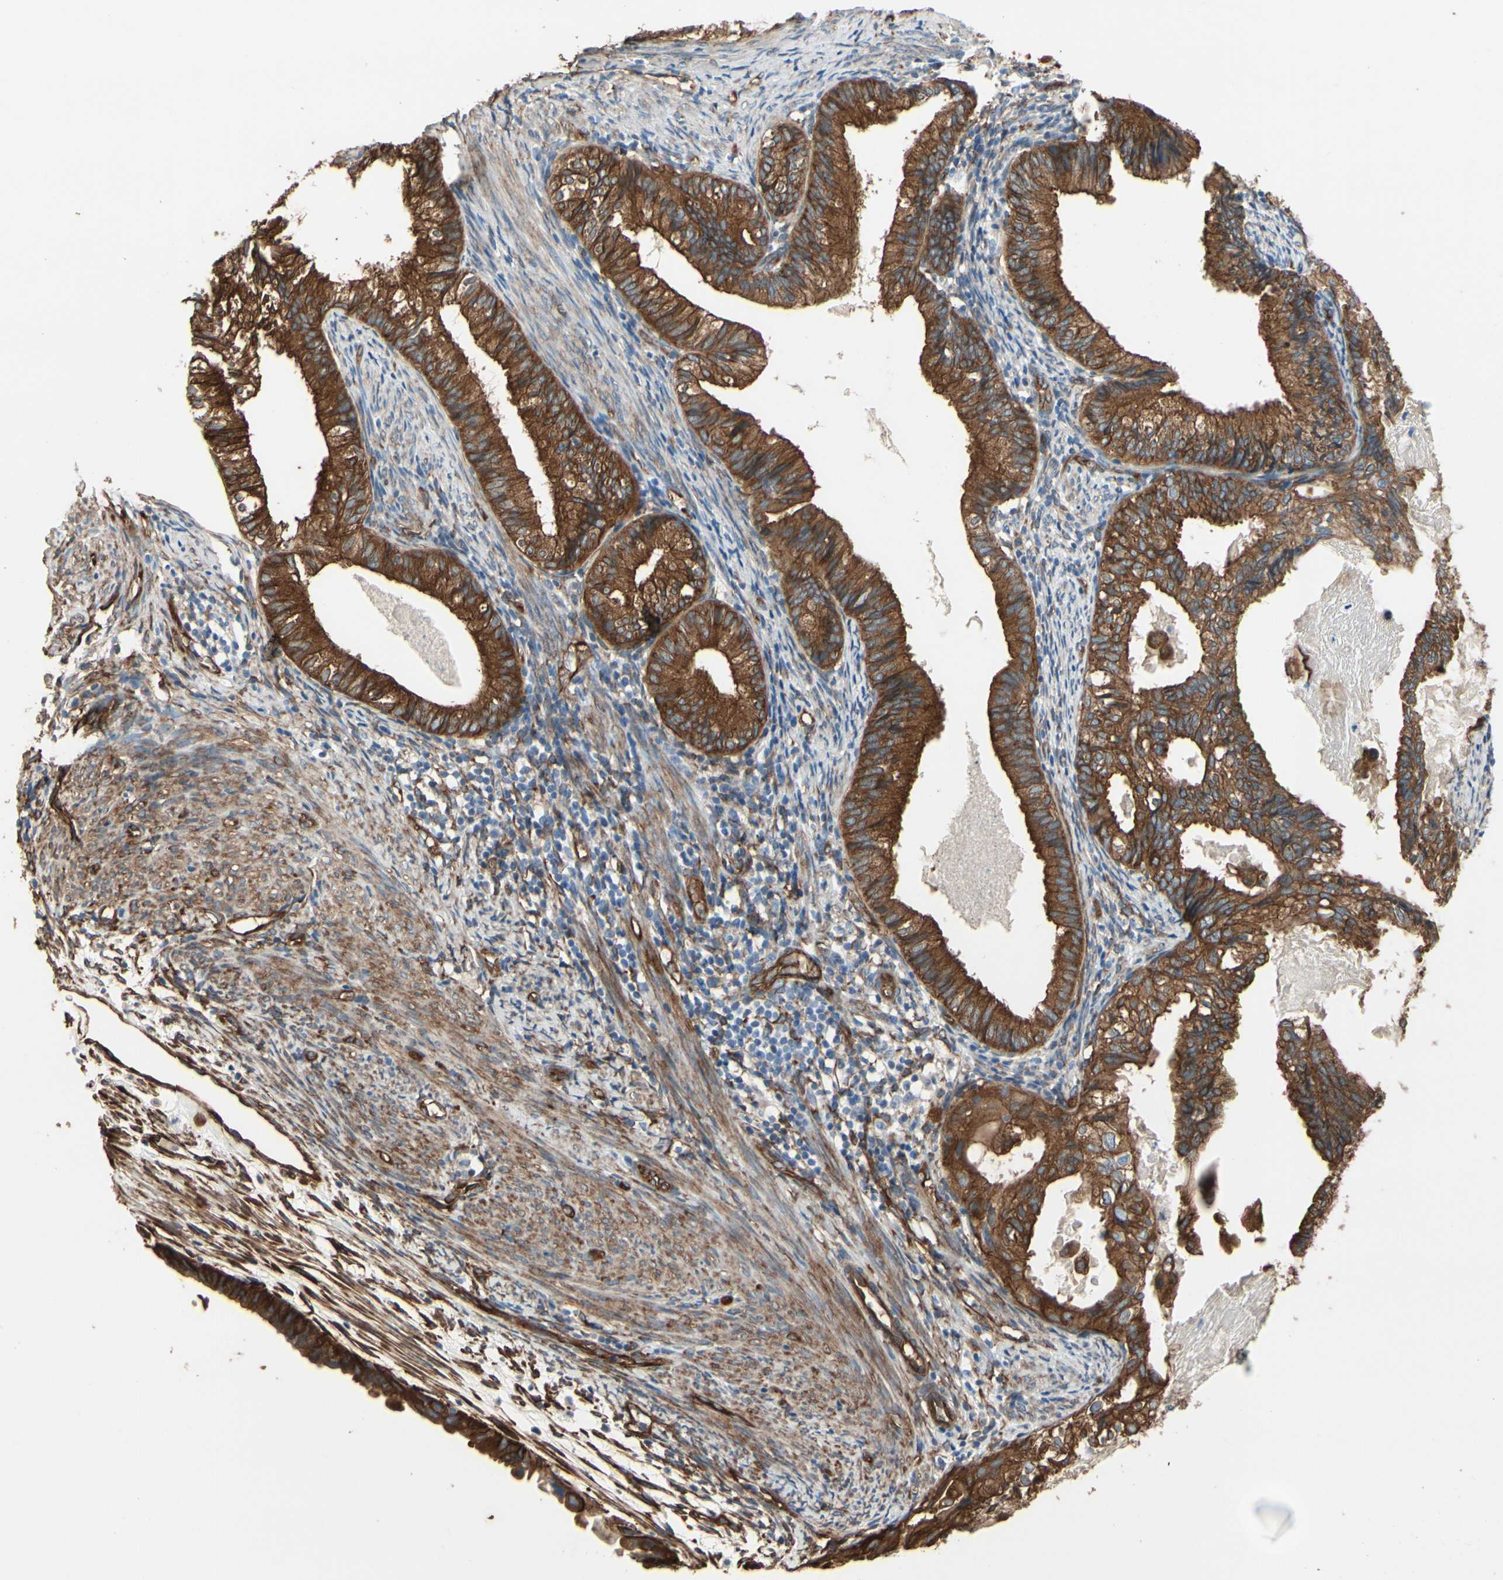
{"staining": {"intensity": "moderate", "quantity": ">75%", "location": "cytoplasmic/membranous"}, "tissue": "cervical cancer", "cell_type": "Tumor cells", "image_type": "cancer", "snomed": [{"axis": "morphology", "description": "Normal tissue, NOS"}, {"axis": "morphology", "description": "Adenocarcinoma, NOS"}, {"axis": "topography", "description": "Cervix"}, {"axis": "topography", "description": "Endometrium"}], "caption": "Immunohistochemistry (IHC) staining of cervical adenocarcinoma, which shows medium levels of moderate cytoplasmic/membranous positivity in approximately >75% of tumor cells indicating moderate cytoplasmic/membranous protein staining. The staining was performed using DAB (brown) for protein detection and nuclei were counterstained in hematoxylin (blue).", "gene": "CTTNBP2", "patient": {"sex": "female", "age": 86}}